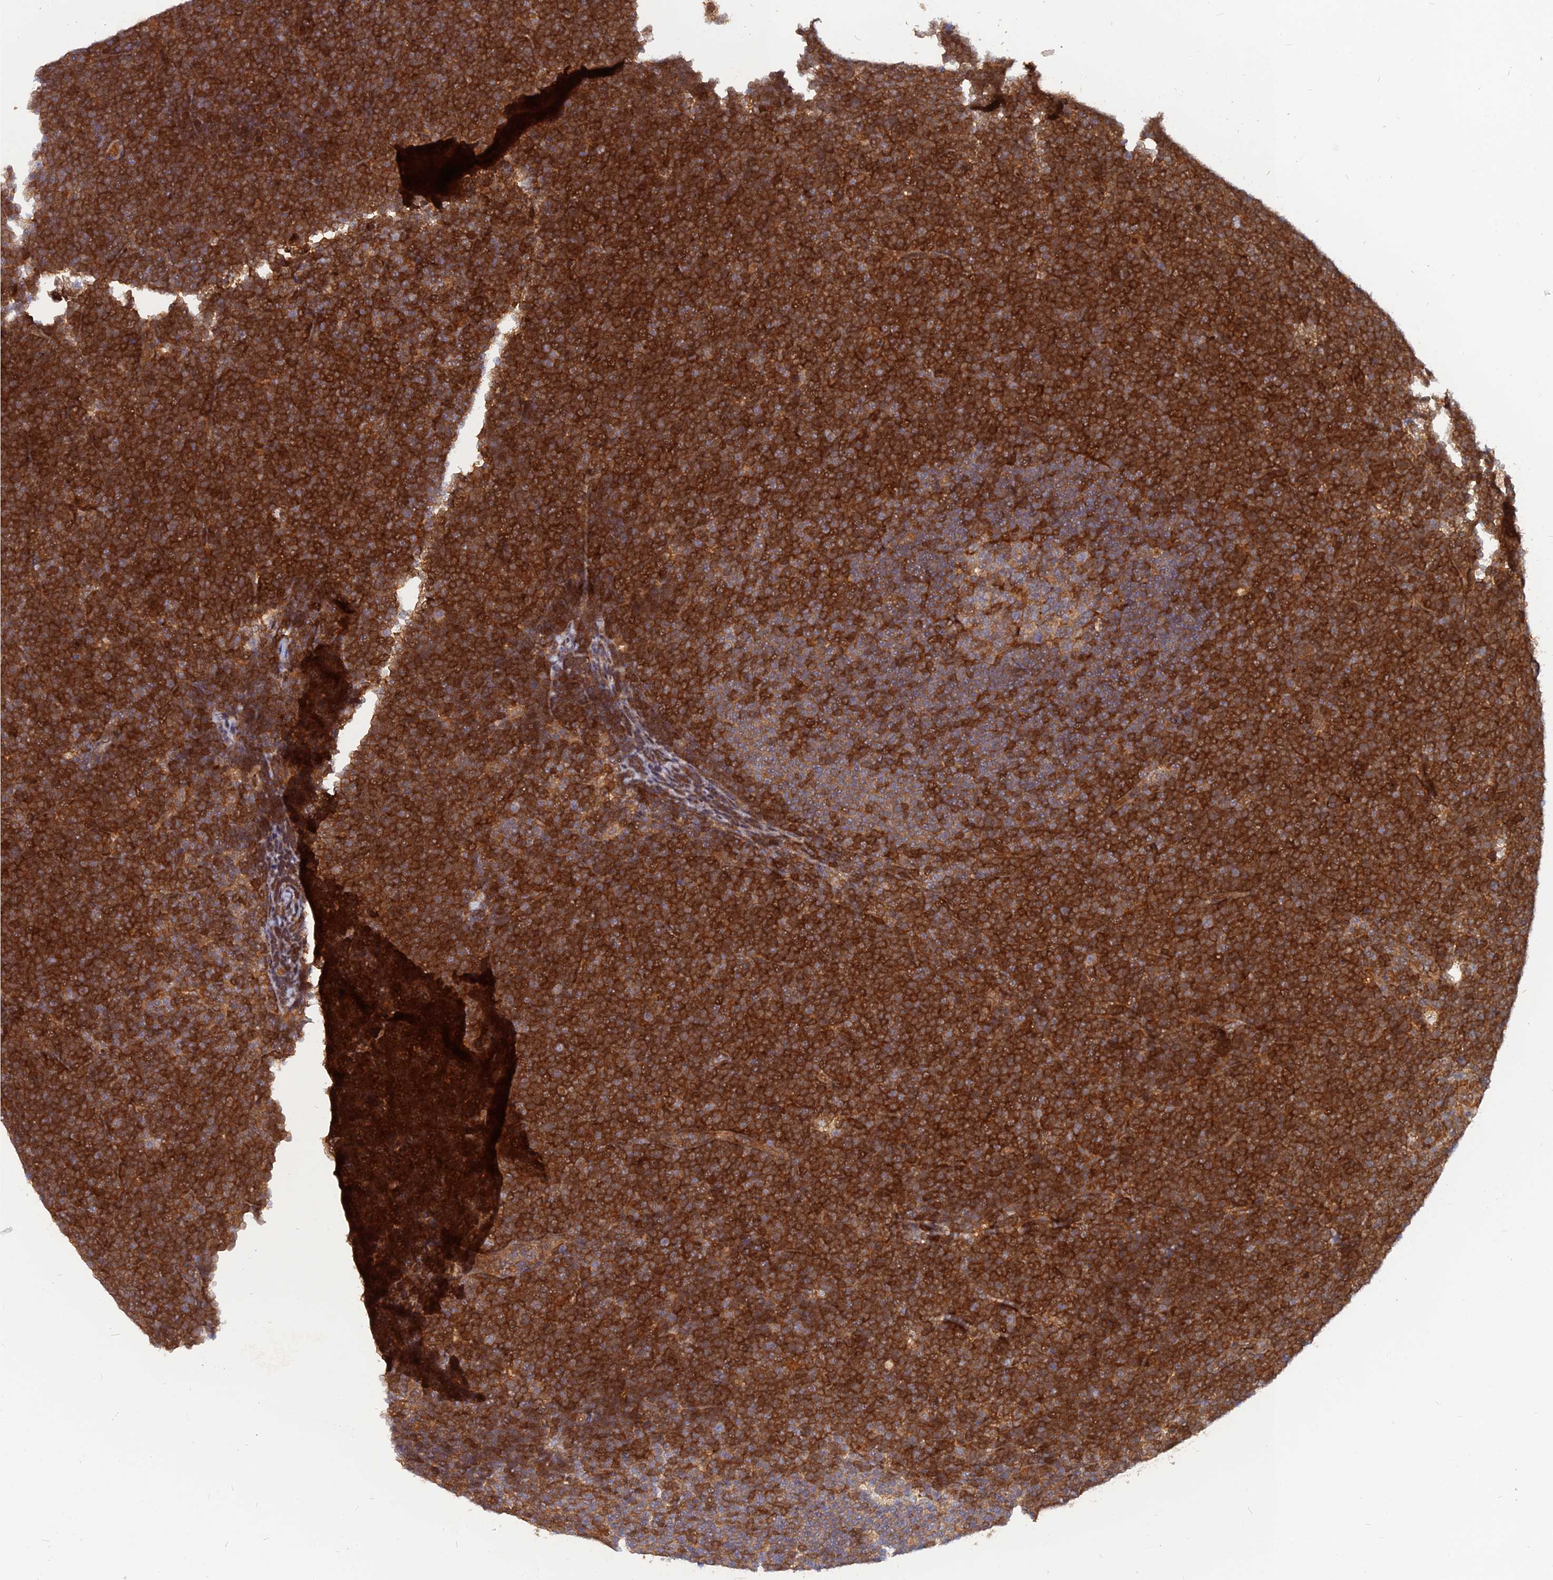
{"staining": {"intensity": "strong", "quantity": ">75%", "location": "cytoplasmic/membranous"}, "tissue": "lymphoma", "cell_type": "Tumor cells", "image_type": "cancer", "snomed": [{"axis": "morphology", "description": "Malignant lymphoma, non-Hodgkin's type, High grade"}, {"axis": "topography", "description": "Lymph node"}], "caption": "High-grade malignant lymphoma, non-Hodgkin's type stained with a brown dye demonstrates strong cytoplasmic/membranous positive expression in about >75% of tumor cells.", "gene": "ARL2BP", "patient": {"sex": "male", "age": 13}}